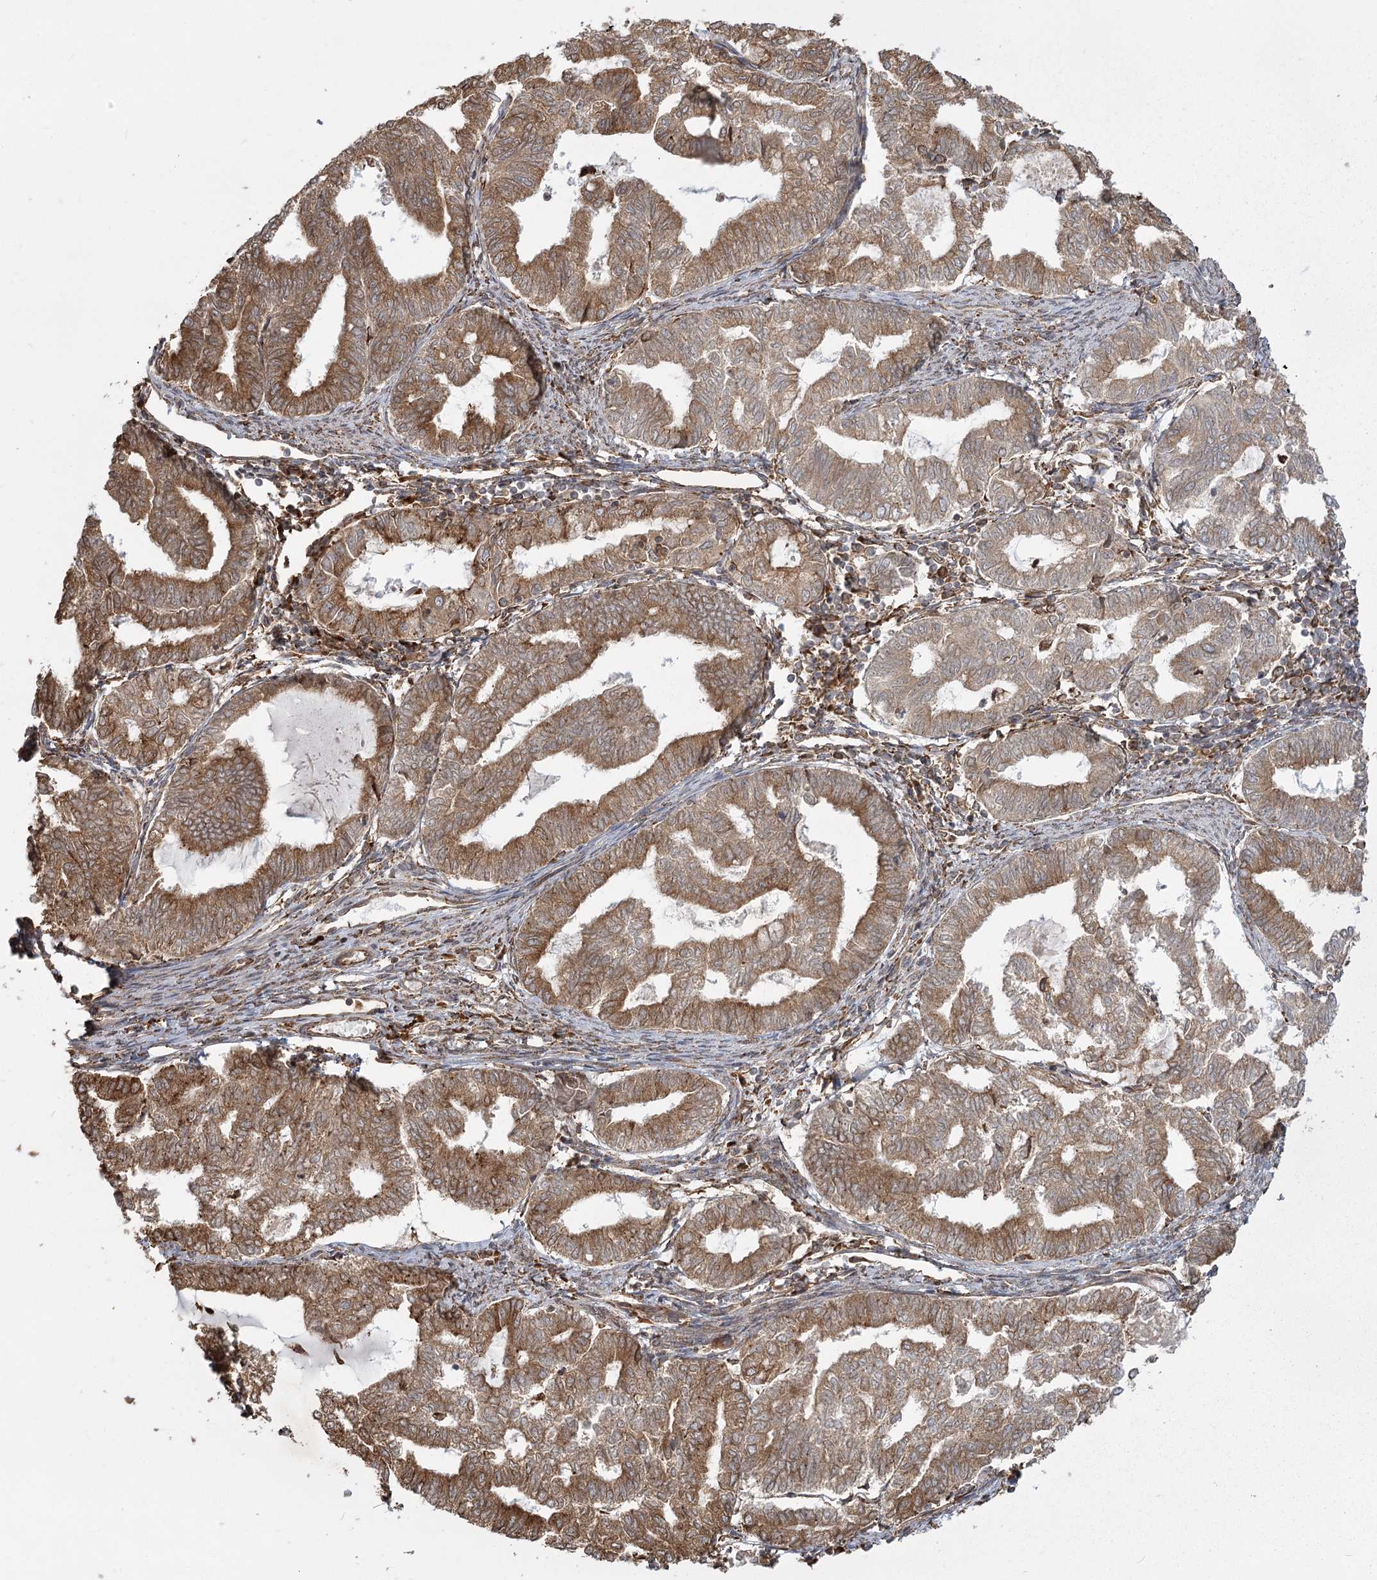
{"staining": {"intensity": "moderate", "quantity": ">75%", "location": "cytoplasmic/membranous"}, "tissue": "endometrial cancer", "cell_type": "Tumor cells", "image_type": "cancer", "snomed": [{"axis": "morphology", "description": "Adenocarcinoma, NOS"}, {"axis": "topography", "description": "Endometrium"}], "caption": "Moderate cytoplasmic/membranous protein staining is identified in approximately >75% of tumor cells in endometrial adenocarcinoma.", "gene": "FAM13A", "patient": {"sex": "female", "age": 79}}